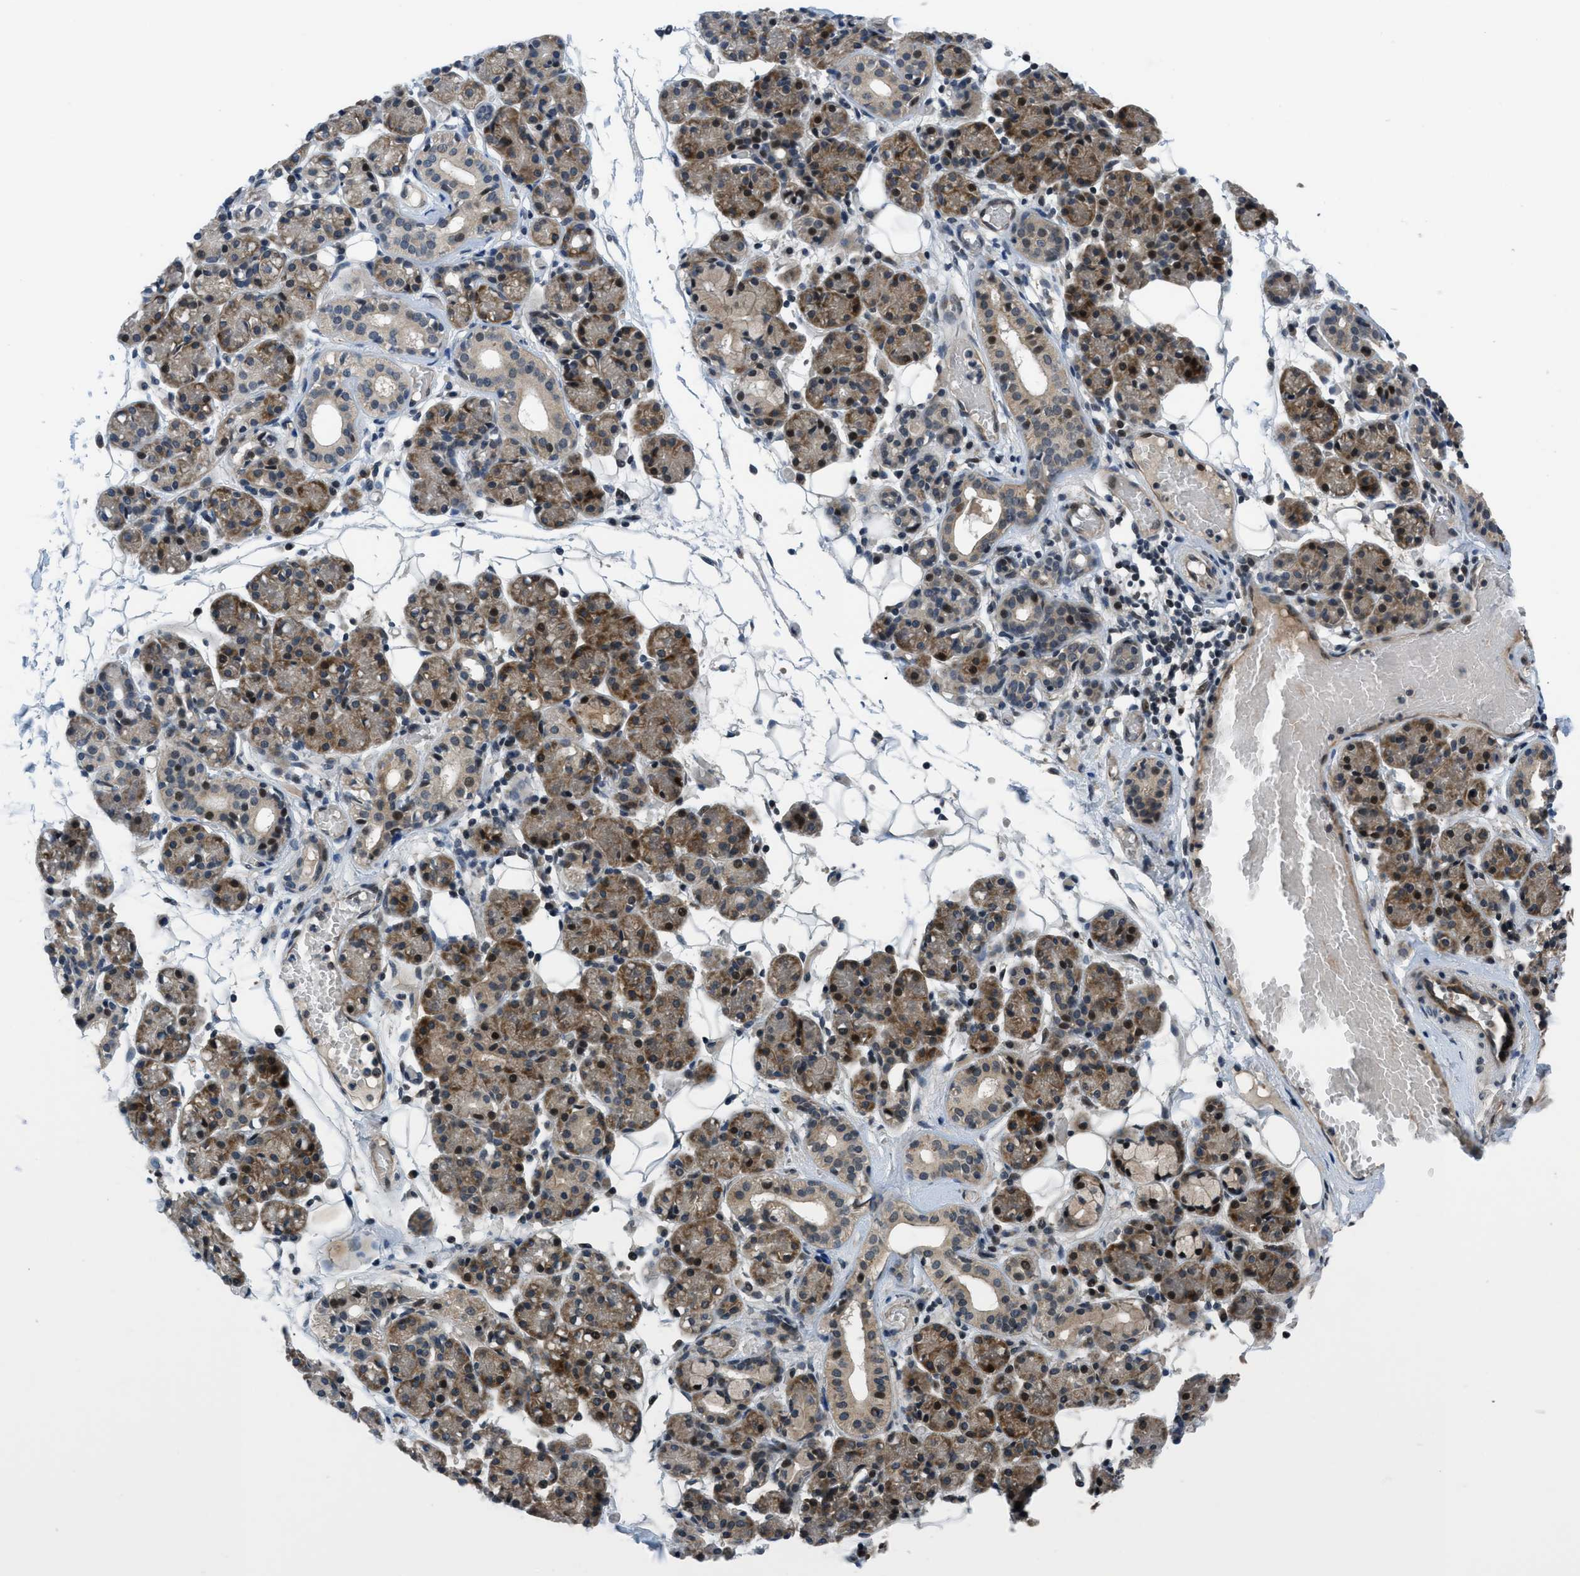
{"staining": {"intensity": "strong", "quantity": ">75%", "location": "cytoplasmic/membranous"}, "tissue": "salivary gland", "cell_type": "Glandular cells", "image_type": "normal", "snomed": [{"axis": "morphology", "description": "Normal tissue, NOS"}, {"axis": "topography", "description": "Salivary gland"}], "caption": "IHC micrograph of unremarkable salivary gland: salivary gland stained using immunohistochemistry (IHC) shows high levels of strong protein expression localized specifically in the cytoplasmic/membranous of glandular cells, appearing as a cytoplasmic/membranous brown color.", "gene": "SETD5", "patient": {"sex": "male", "age": 63}}